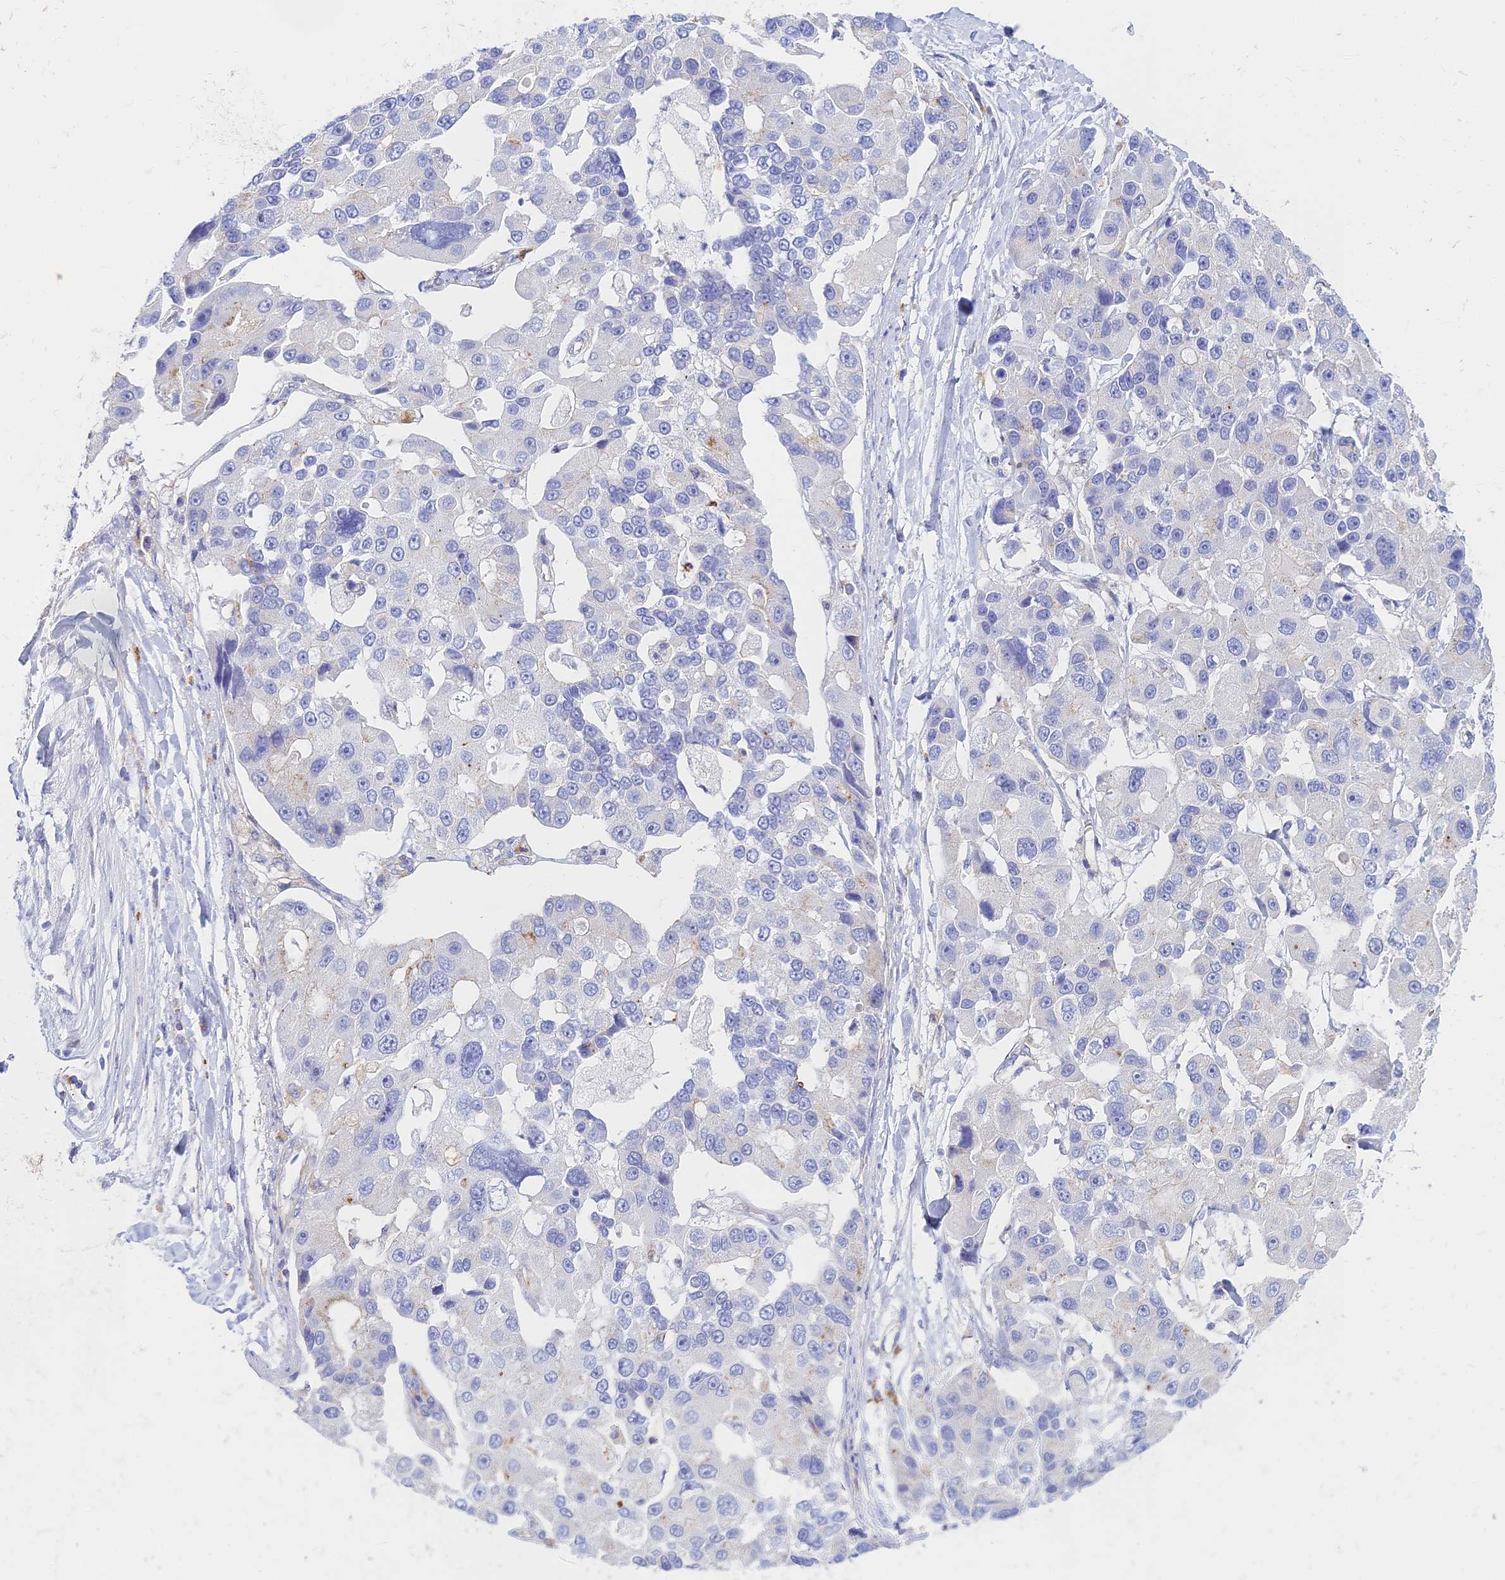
{"staining": {"intensity": "negative", "quantity": "none", "location": "none"}, "tissue": "lung cancer", "cell_type": "Tumor cells", "image_type": "cancer", "snomed": [{"axis": "morphology", "description": "Adenocarcinoma, NOS"}, {"axis": "topography", "description": "Lung"}], "caption": "Adenocarcinoma (lung) was stained to show a protein in brown. There is no significant staining in tumor cells. (DAB immunohistochemistry, high magnification).", "gene": "STRN4", "patient": {"sex": "female", "age": 54}}